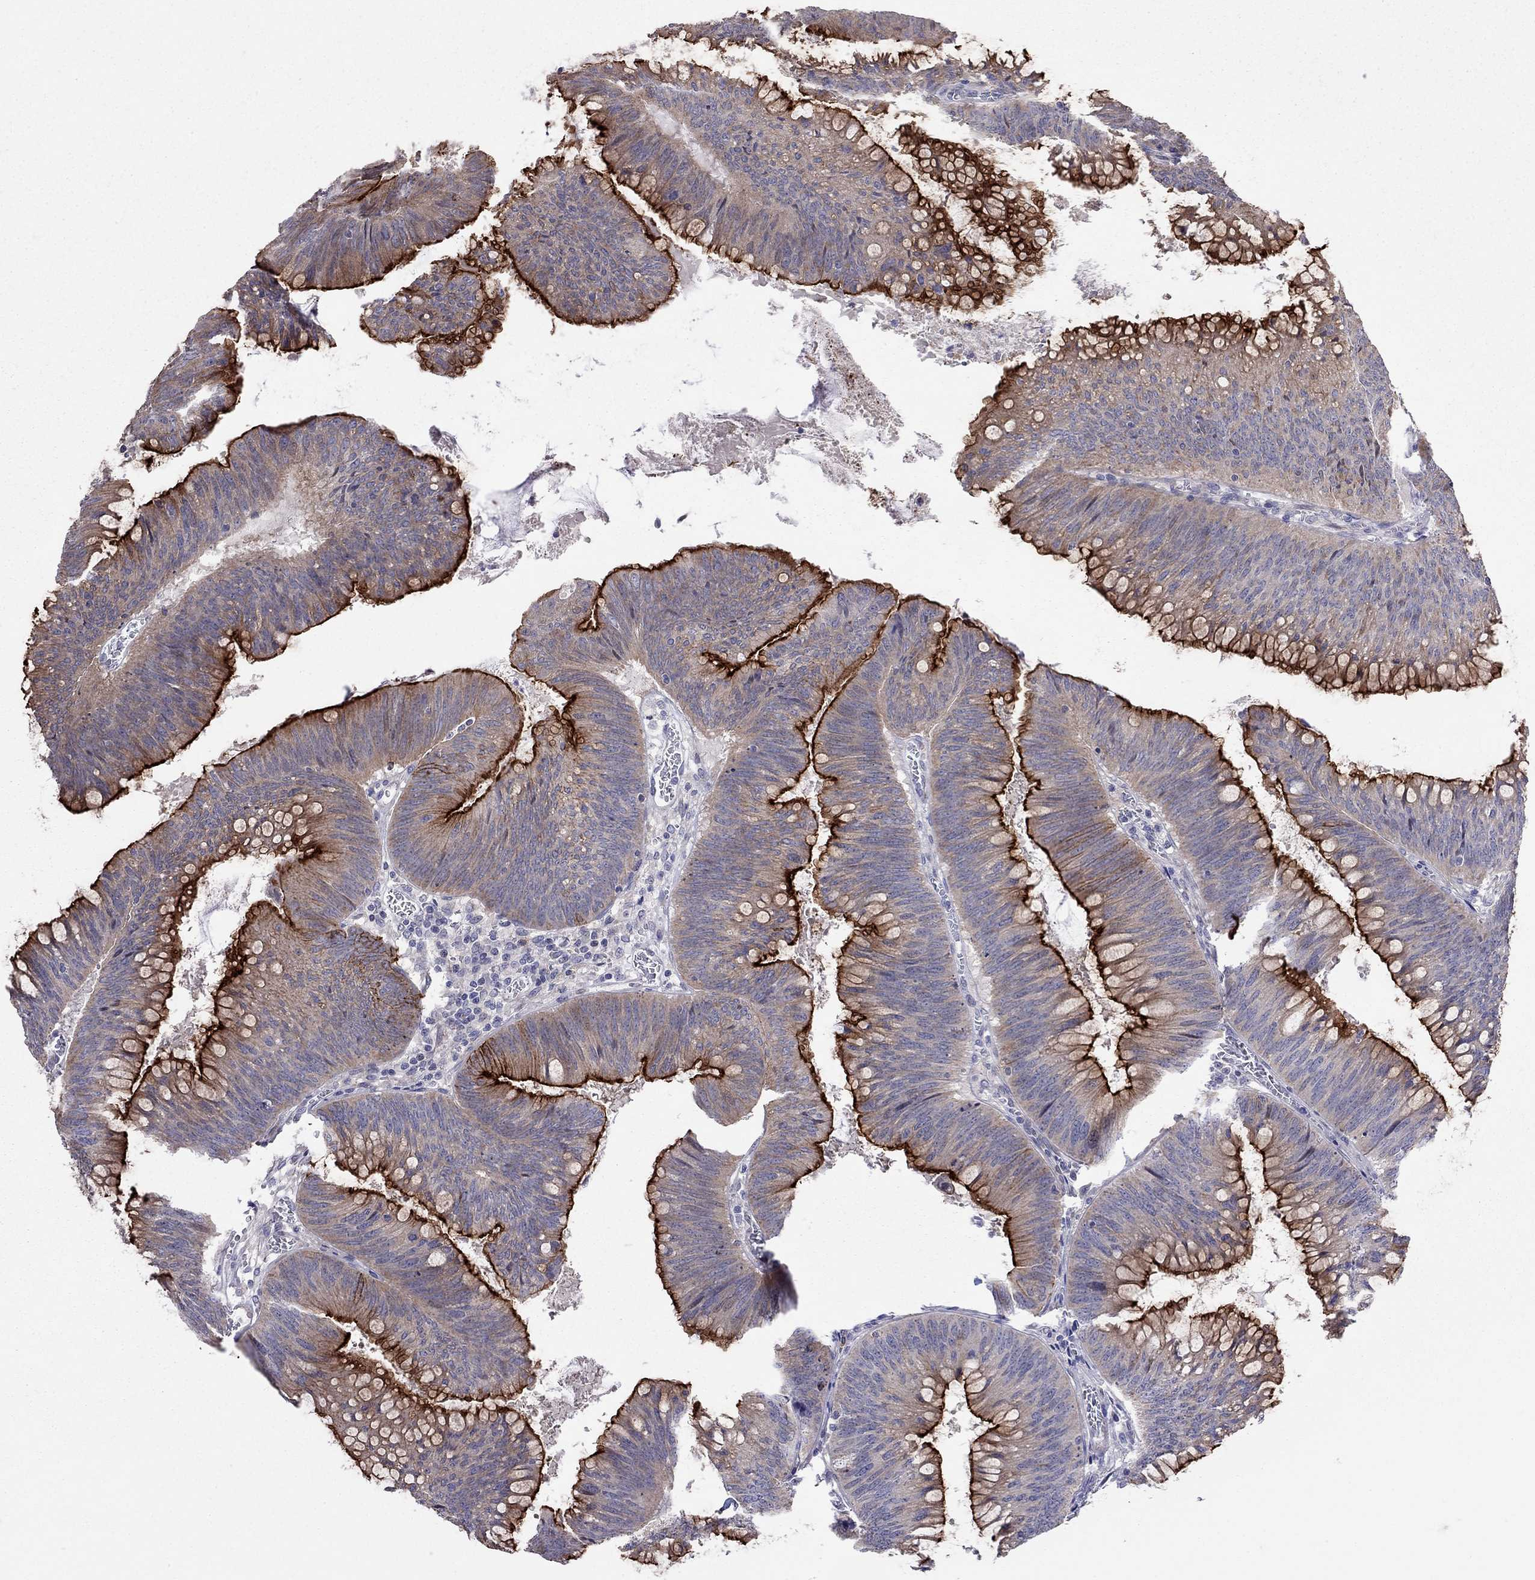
{"staining": {"intensity": "strong", "quantity": "<25%", "location": "cytoplasmic/membranous"}, "tissue": "colorectal cancer", "cell_type": "Tumor cells", "image_type": "cancer", "snomed": [{"axis": "morphology", "description": "Adenocarcinoma, NOS"}, {"axis": "topography", "description": "Rectum"}], "caption": "A brown stain labels strong cytoplasmic/membranous staining of a protein in colorectal cancer (adenocarcinoma) tumor cells. Ihc stains the protein in brown and the nuclei are stained blue.", "gene": "SYTL2", "patient": {"sex": "female", "age": 72}}